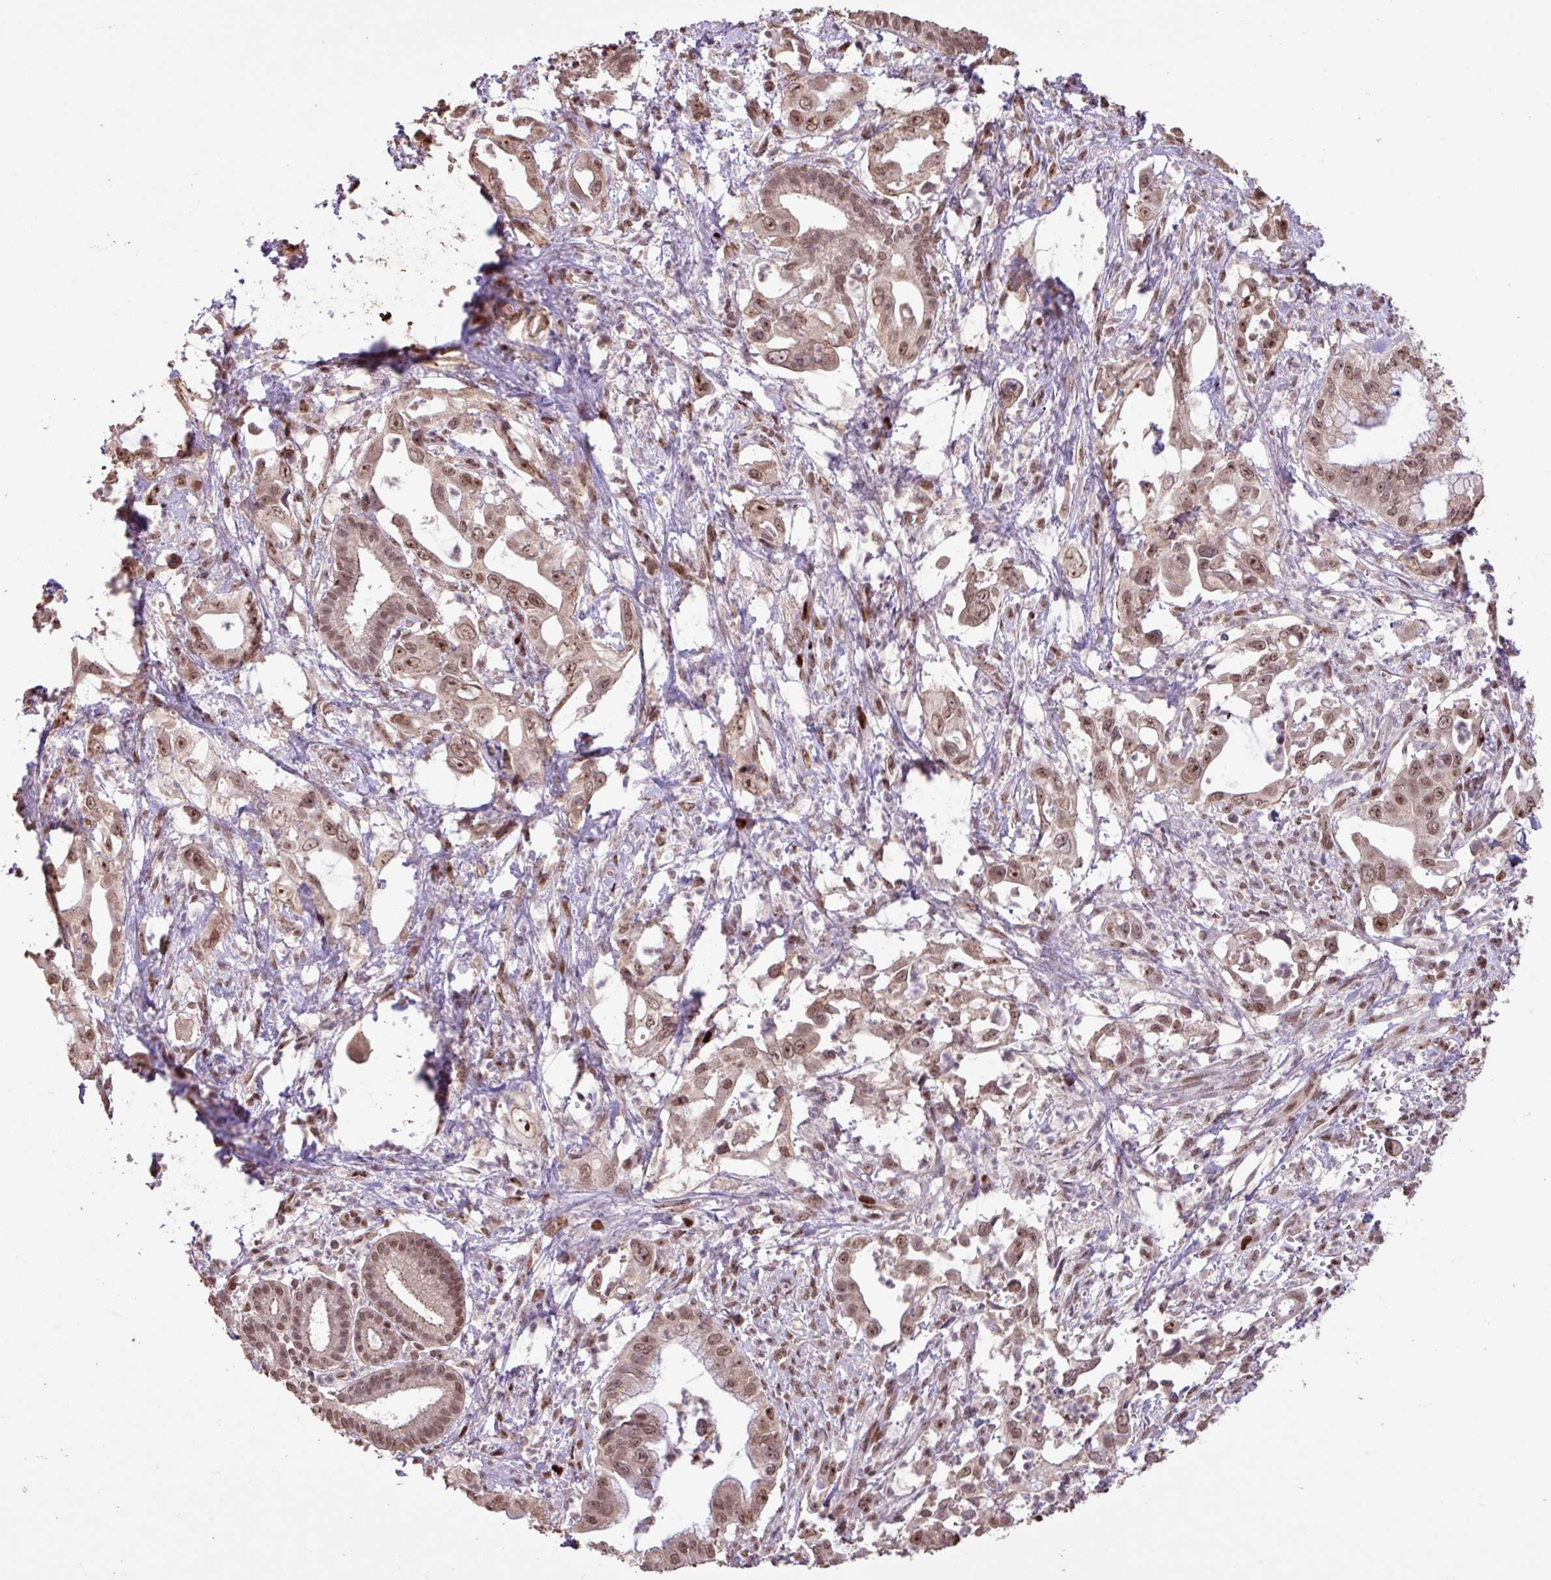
{"staining": {"intensity": "moderate", "quantity": ">75%", "location": "nuclear"}, "tissue": "pancreatic cancer", "cell_type": "Tumor cells", "image_type": "cancer", "snomed": [{"axis": "morphology", "description": "Adenocarcinoma, NOS"}, {"axis": "topography", "description": "Pancreas"}], "caption": "Pancreatic cancer tissue exhibits moderate nuclear staining in about >75% of tumor cells, visualized by immunohistochemistry.", "gene": "ZNF709", "patient": {"sex": "male", "age": 61}}